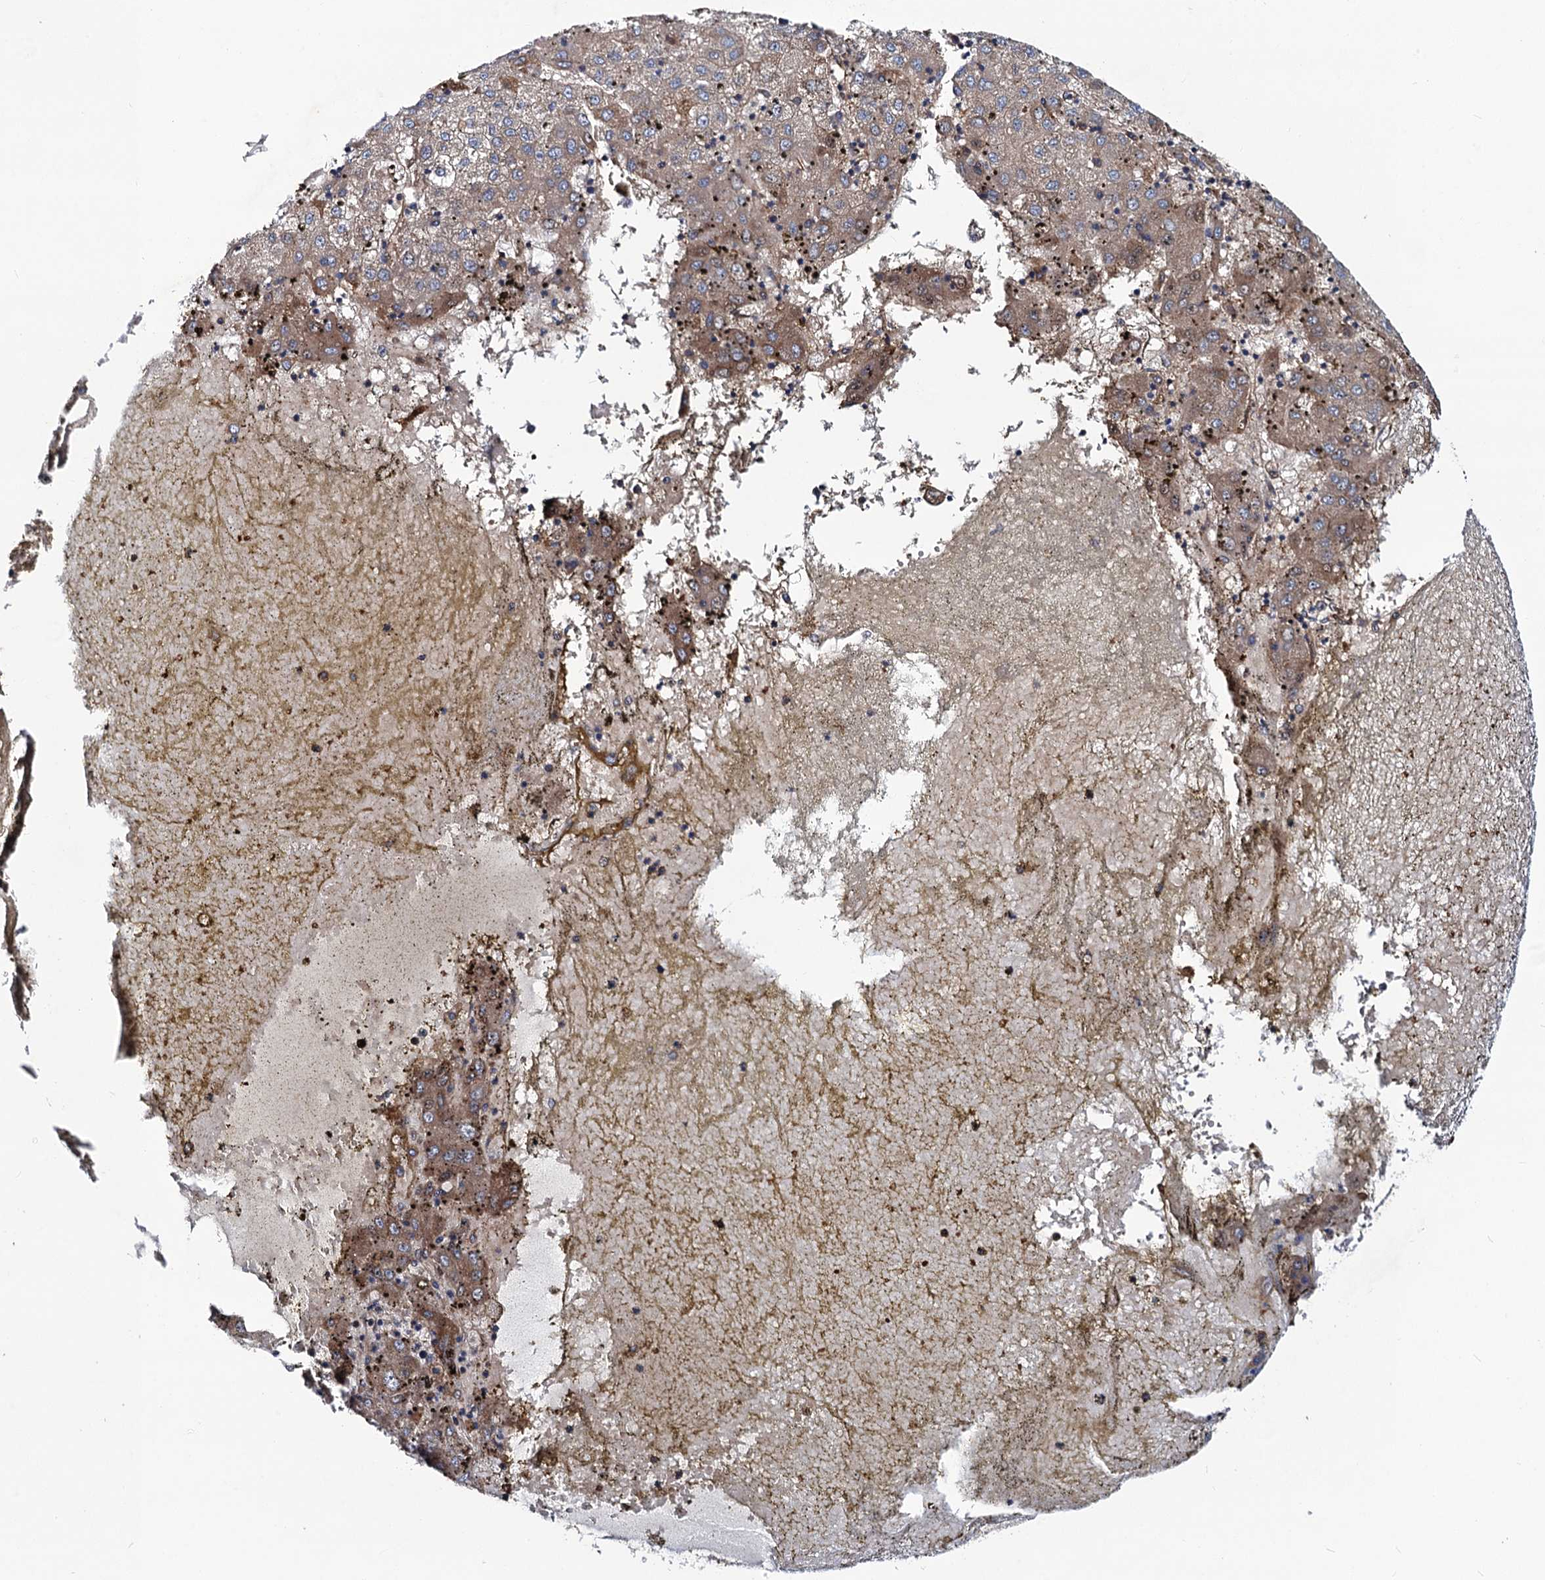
{"staining": {"intensity": "moderate", "quantity": ">75%", "location": "cytoplasmic/membranous"}, "tissue": "liver cancer", "cell_type": "Tumor cells", "image_type": "cancer", "snomed": [{"axis": "morphology", "description": "Carcinoma, Hepatocellular, NOS"}, {"axis": "topography", "description": "Liver"}], "caption": "Tumor cells exhibit medium levels of moderate cytoplasmic/membranous expression in about >75% of cells in liver cancer (hepatocellular carcinoma).", "gene": "CIP2A", "patient": {"sex": "male", "age": 72}}